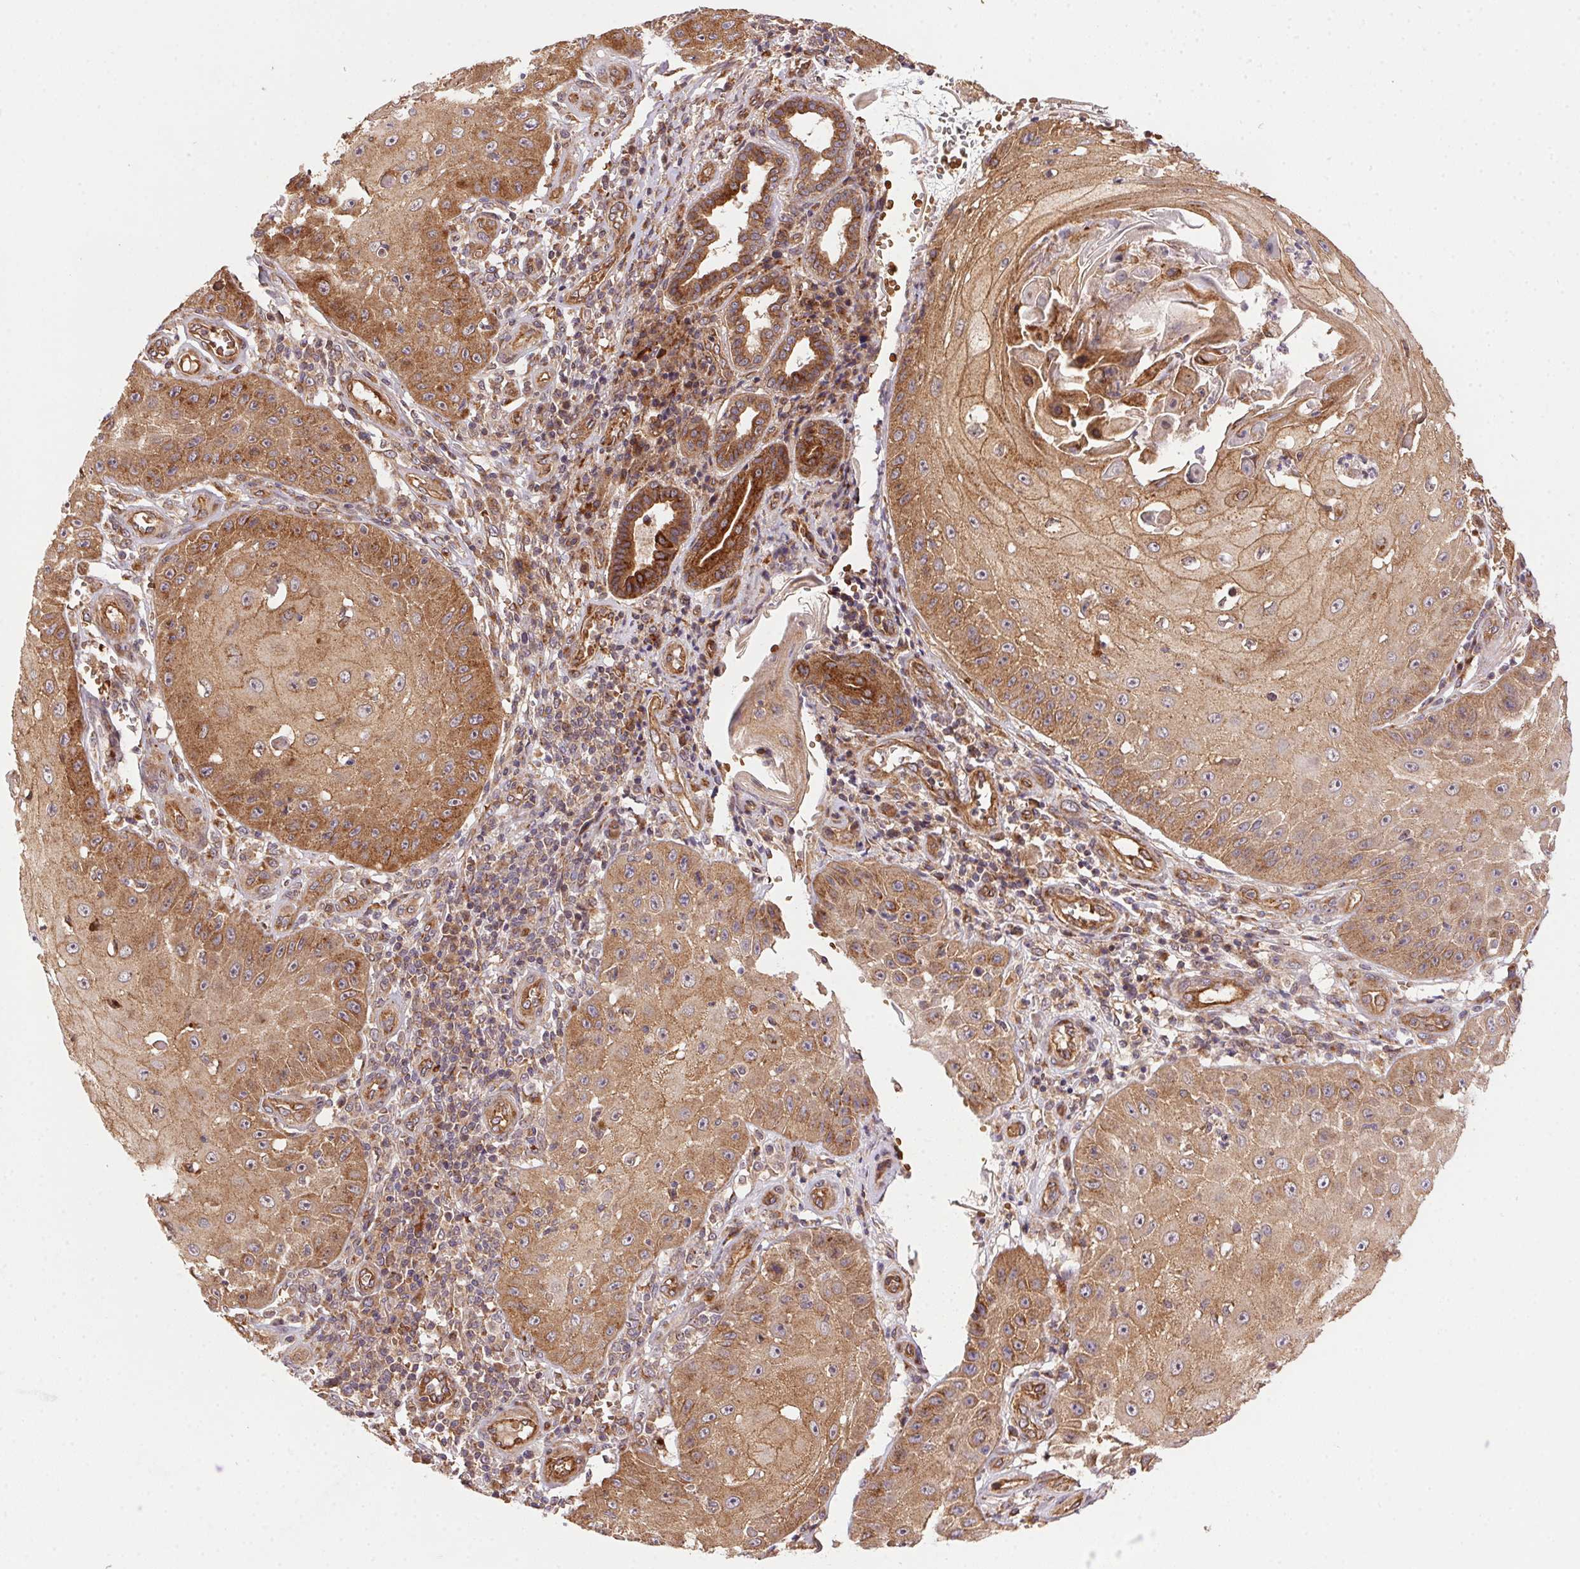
{"staining": {"intensity": "moderate", "quantity": ">75%", "location": "cytoplasmic/membranous"}, "tissue": "skin cancer", "cell_type": "Tumor cells", "image_type": "cancer", "snomed": [{"axis": "morphology", "description": "Squamous cell carcinoma, NOS"}, {"axis": "topography", "description": "Skin"}], "caption": "IHC micrograph of neoplastic tissue: squamous cell carcinoma (skin) stained using IHC shows medium levels of moderate protein expression localized specifically in the cytoplasmic/membranous of tumor cells, appearing as a cytoplasmic/membranous brown color.", "gene": "USE1", "patient": {"sex": "male", "age": 70}}